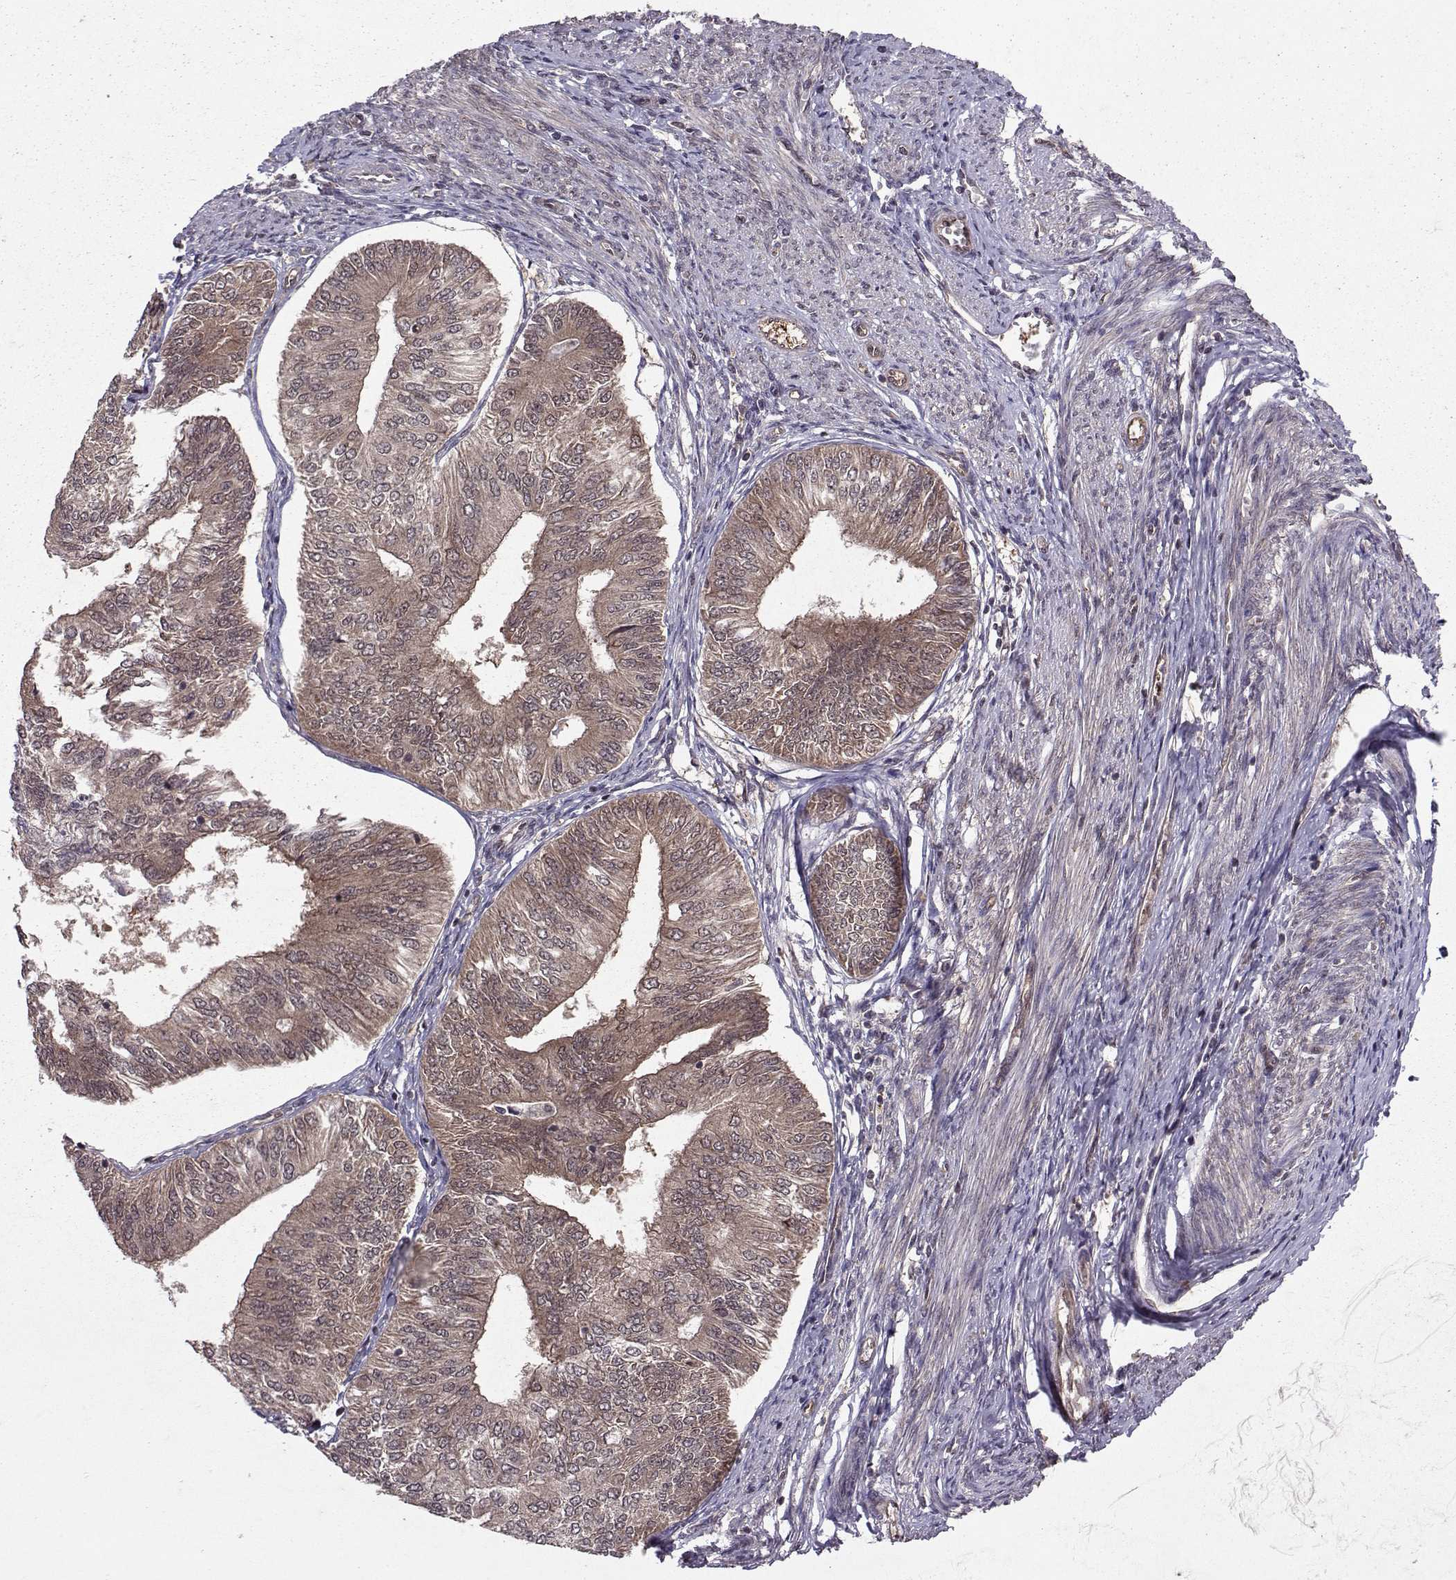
{"staining": {"intensity": "weak", "quantity": "<25%", "location": "cytoplasmic/membranous"}, "tissue": "endometrial cancer", "cell_type": "Tumor cells", "image_type": "cancer", "snomed": [{"axis": "morphology", "description": "Adenocarcinoma, NOS"}, {"axis": "topography", "description": "Endometrium"}], "caption": "Adenocarcinoma (endometrial) stained for a protein using immunohistochemistry (IHC) exhibits no expression tumor cells.", "gene": "PPP2R2A", "patient": {"sex": "female", "age": 58}}